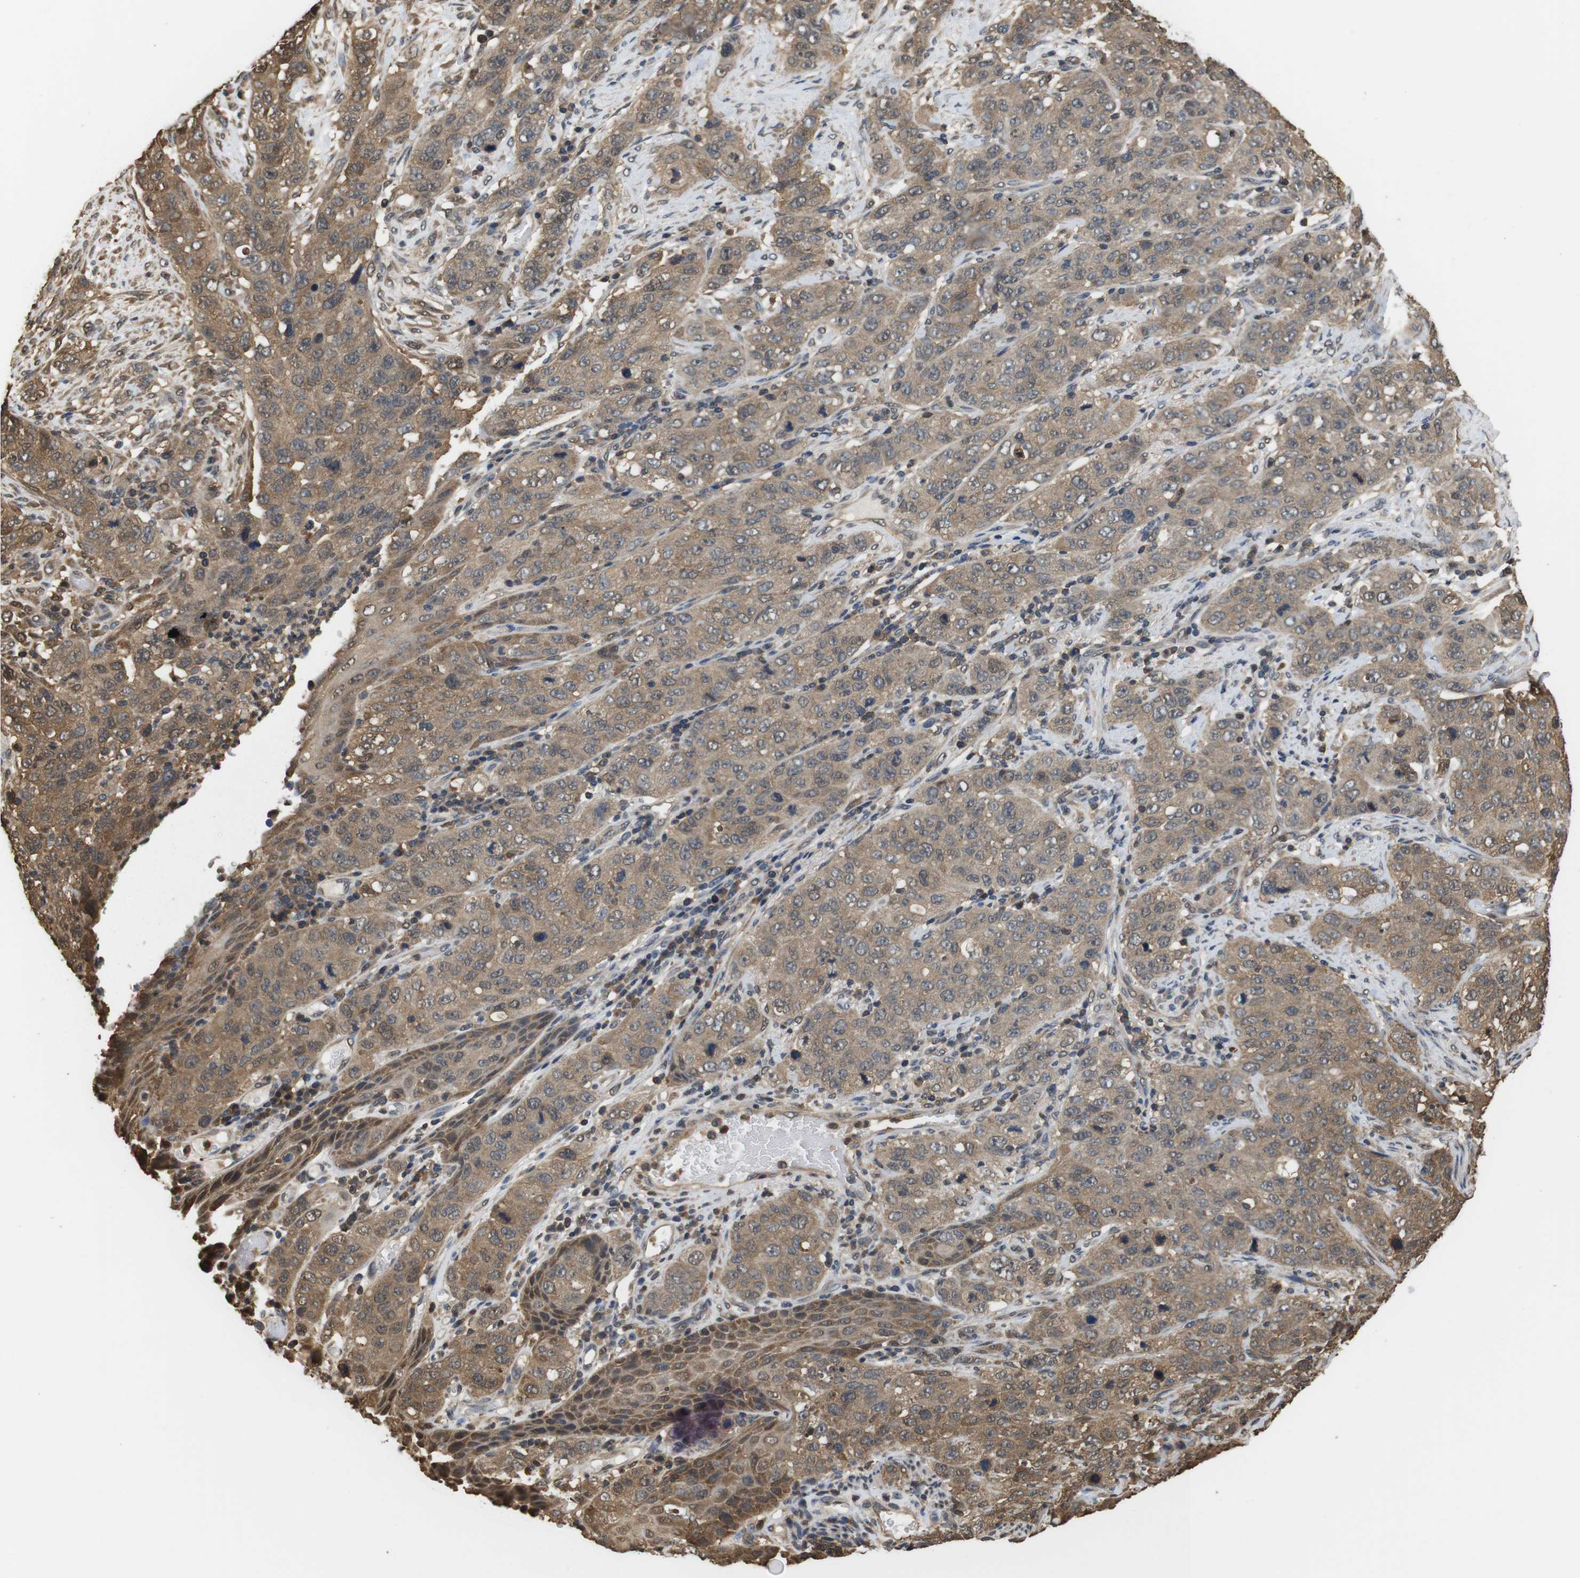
{"staining": {"intensity": "moderate", "quantity": ">75%", "location": "cytoplasmic/membranous"}, "tissue": "stomach cancer", "cell_type": "Tumor cells", "image_type": "cancer", "snomed": [{"axis": "morphology", "description": "Adenocarcinoma, NOS"}, {"axis": "topography", "description": "Stomach"}], "caption": "Human stomach cancer stained for a protein (brown) displays moderate cytoplasmic/membranous positive staining in approximately >75% of tumor cells.", "gene": "LDHA", "patient": {"sex": "male", "age": 48}}